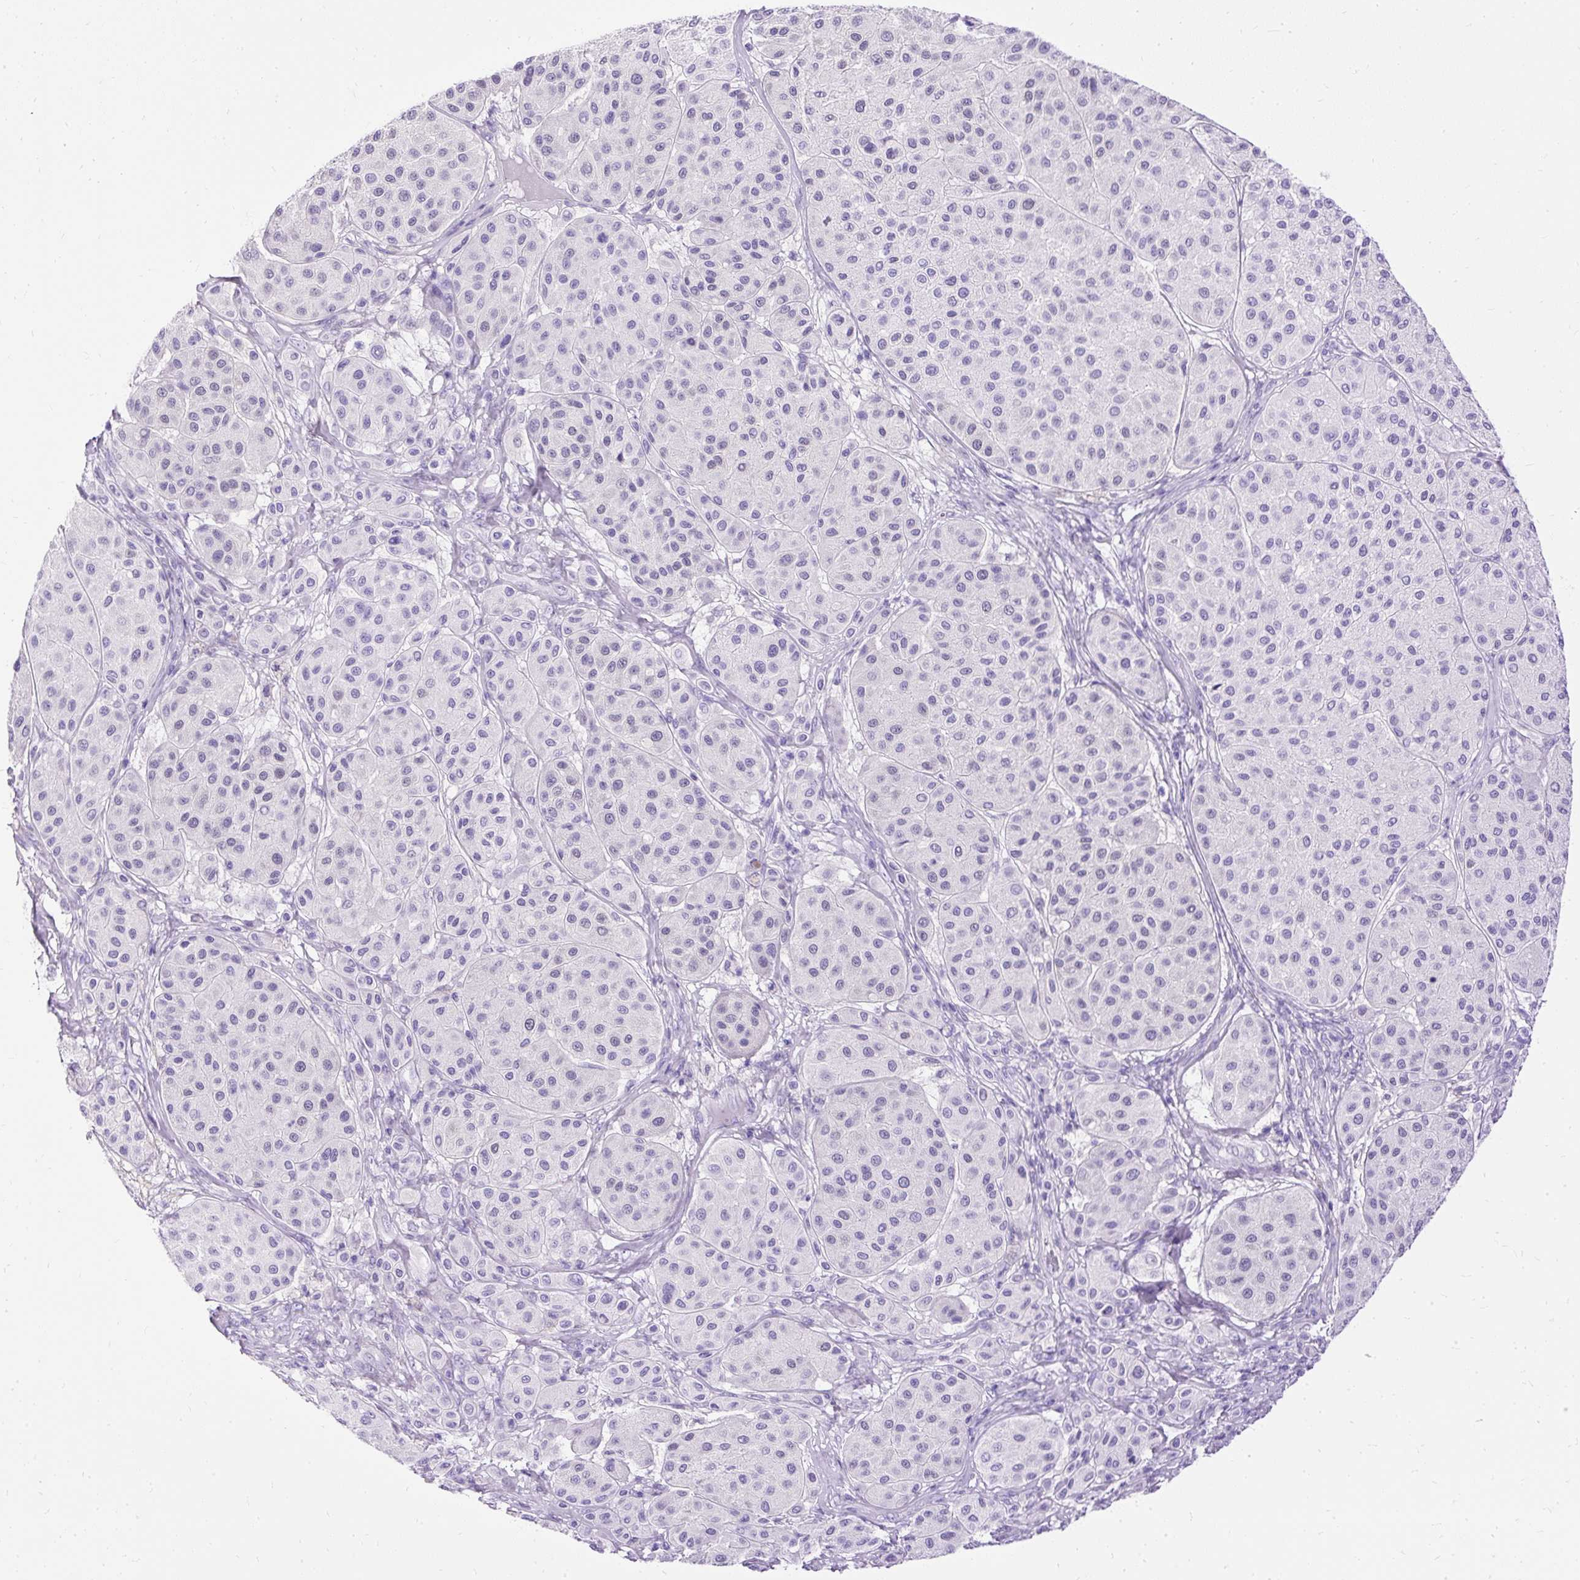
{"staining": {"intensity": "negative", "quantity": "none", "location": "none"}, "tissue": "melanoma", "cell_type": "Tumor cells", "image_type": "cancer", "snomed": [{"axis": "morphology", "description": "Malignant melanoma, Metastatic site"}, {"axis": "topography", "description": "Smooth muscle"}], "caption": "A histopathology image of human malignant melanoma (metastatic site) is negative for staining in tumor cells. The staining is performed using DAB (3,3'-diaminobenzidine) brown chromogen with nuclei counter-stained in using hematoxylin.", "gene": "HEY1", "patient": {"sex": "male", "age": 41}}